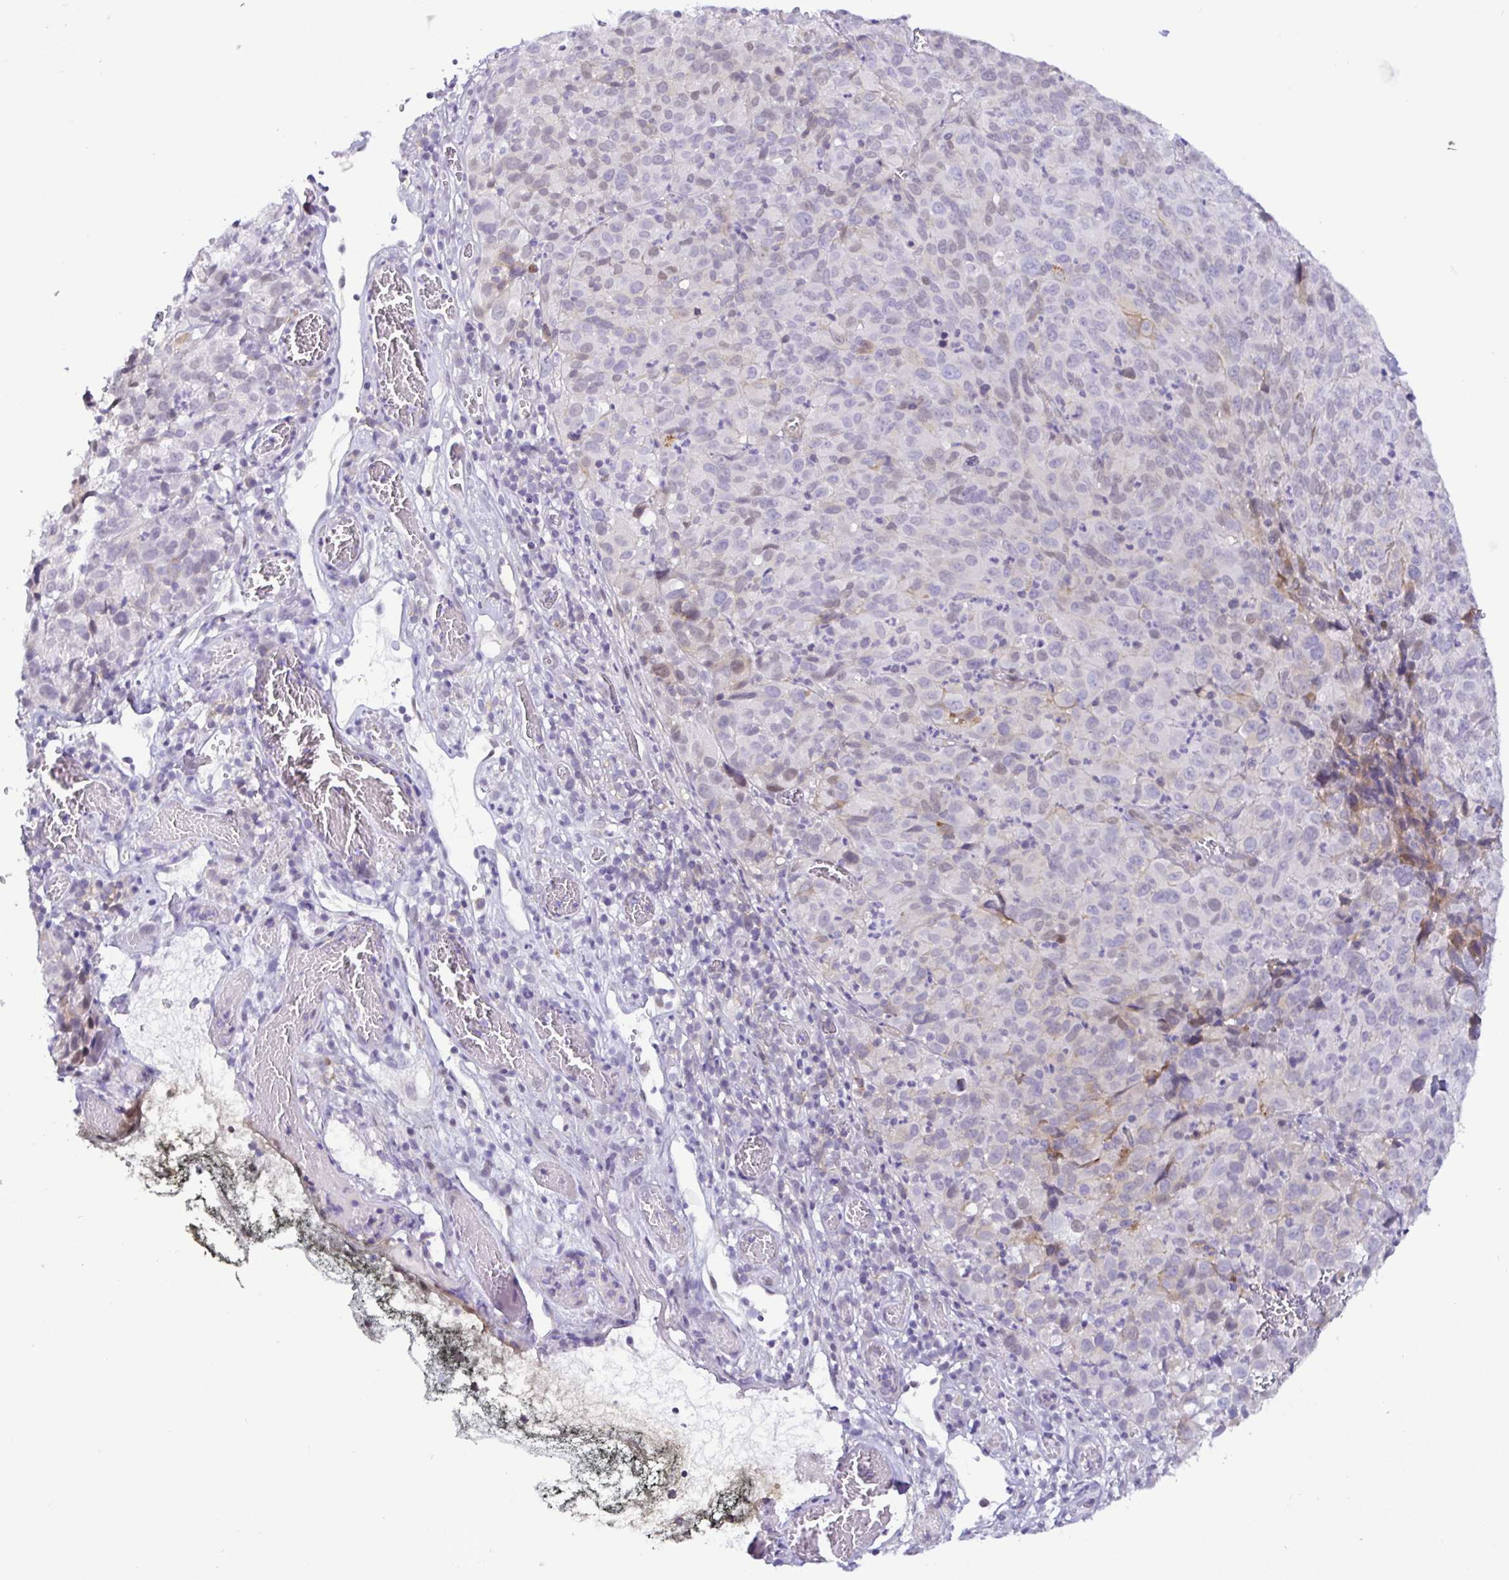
{"staining": {"intensity": "negative", "quantity": "none", "location": "none"}, "tissue": "melanoma", "cell_type": "Tumor cells", "image_type": "cancer", "snomed": [{"axis": "morphology", "description": "Malignant melanoma, NOS"}, {"axis": "topography", "description": "Skin"}], "caption": "Protein analysis of malignant melanoma reveals no significant staining in tumor cells.", "gene": "NUP188", "patient": {"sex": "male", "age": 51}}